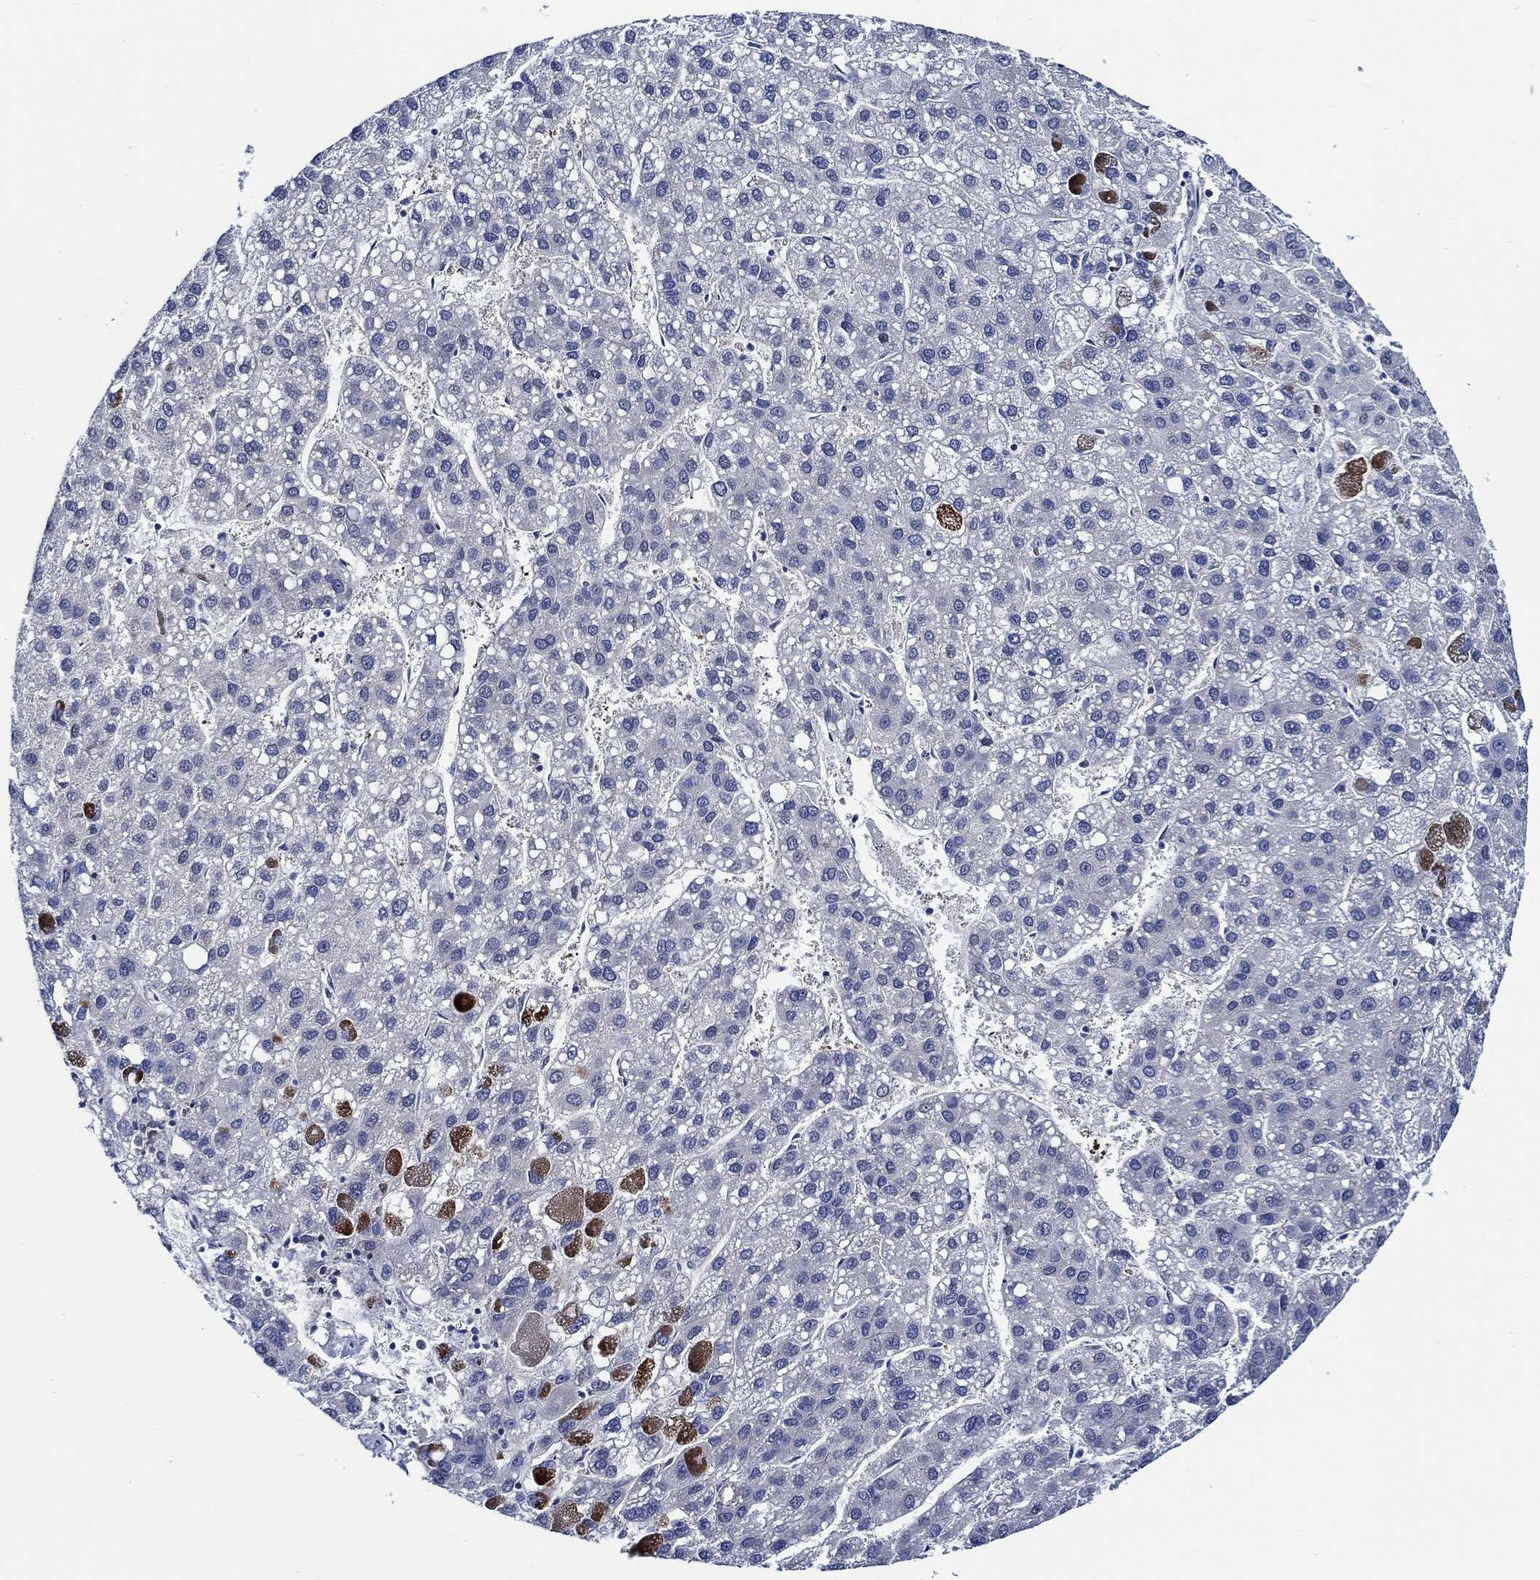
{"staining": {"intensity": "negative", "quantity": "none", "location": "none"}, "tissue": "liver cancer", "cell_type": "Tumor cells", "image_type": "cancer", "snomed": [{"axis": "morphology", "description": "Carcinoma, Hepatocellular, NOS"}, {"axis": "topography", "description": "Liver"}], "caption": "Liver cancer stained for a protein using immunohistochemistry (IHC) displays no staining tumor cells.", "gene": "C8orf48", "patient": {"sex": "female", "age": 82}}